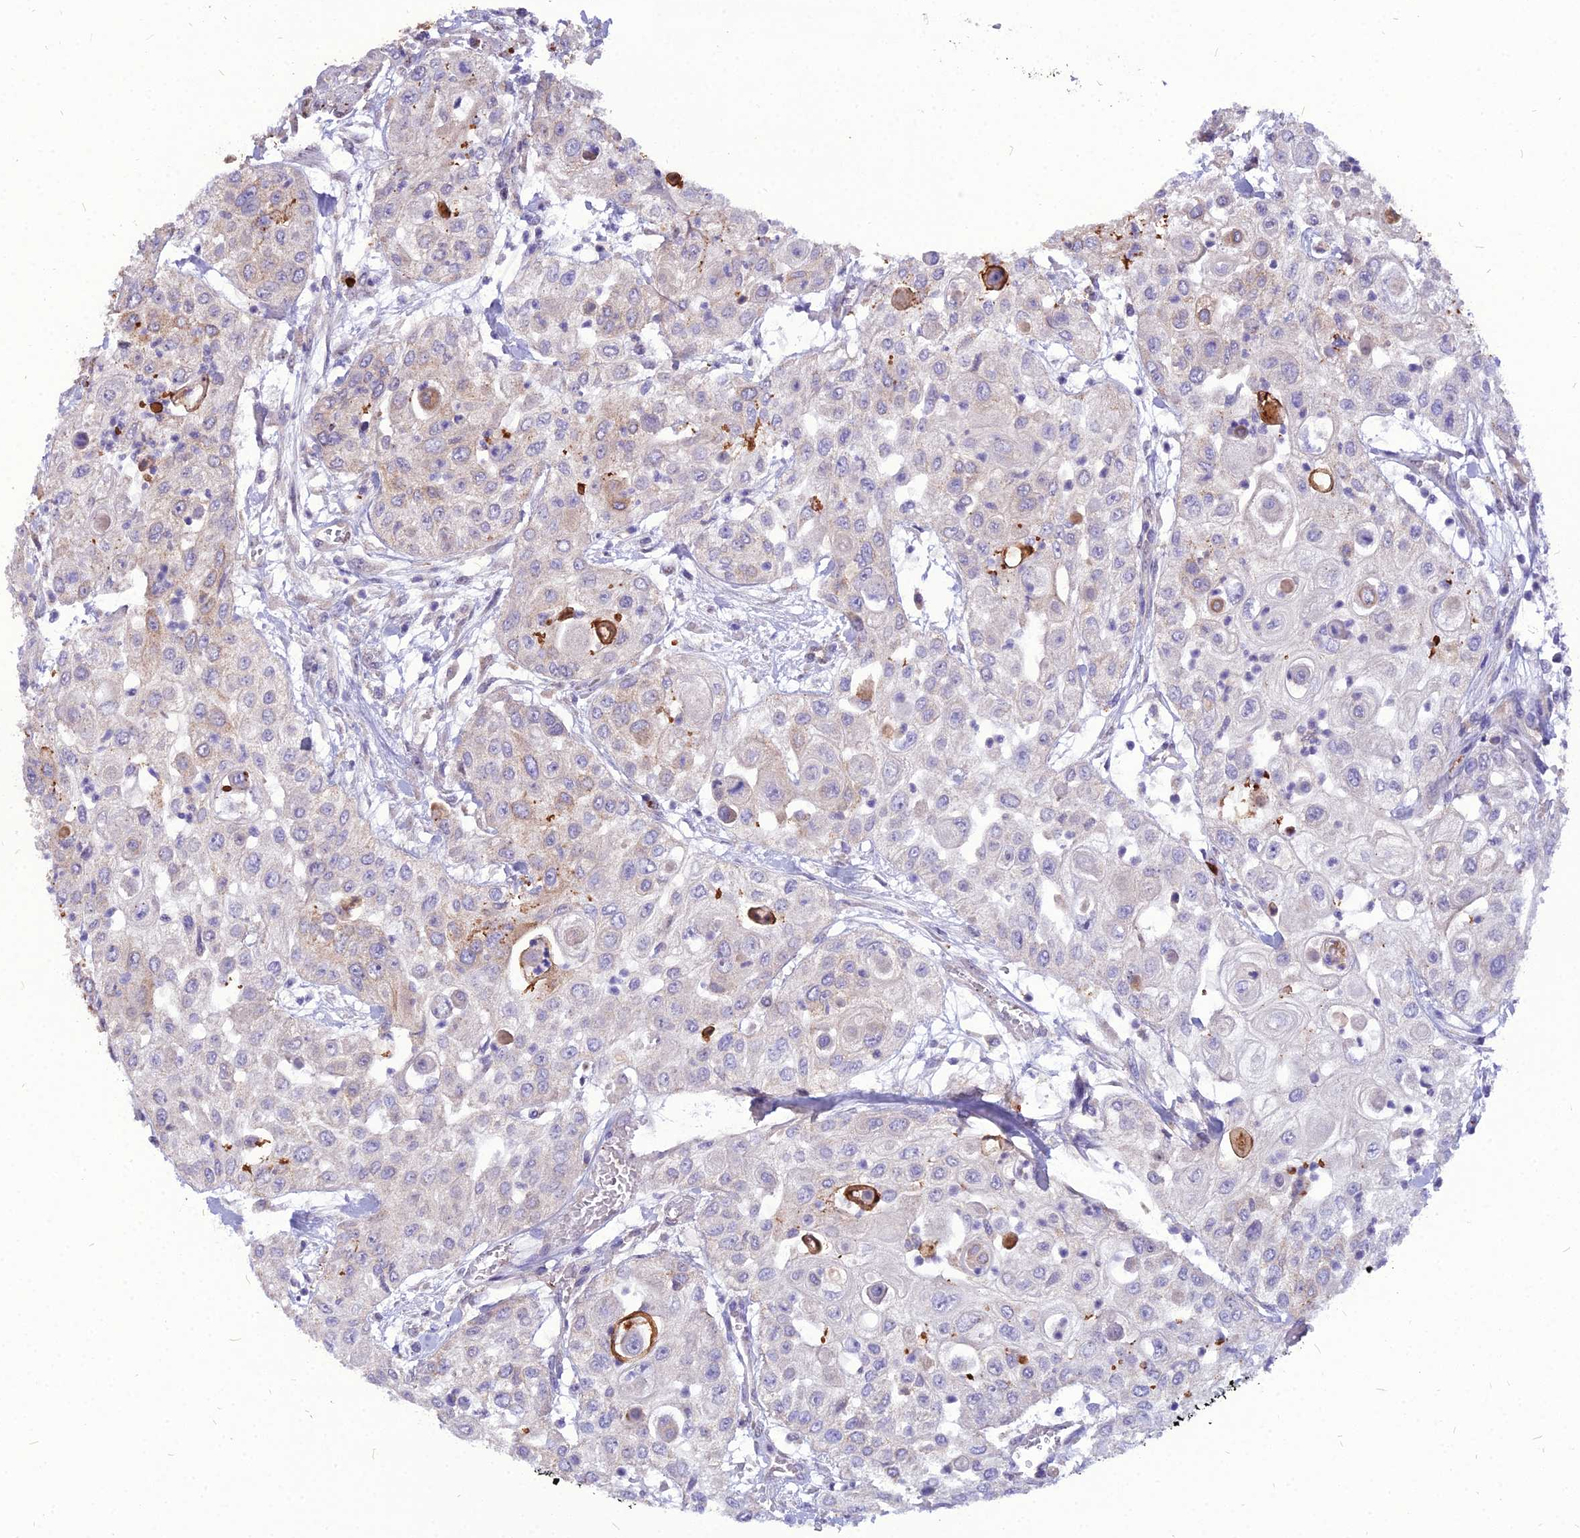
{"staining": {"intensity": "negative", "quantity": "none", "location": "none"}, "tissue": "urothelial cancer", "cell_type": "Tumor cells", "image_type": "cancer", "snomed": [{"axis": "morphology", "description": "Urothelial carcinoma, High grade"}, {"axis": "topography", "description": "Urinary bladder"}], "caption": "High magnification brightfield microscopy of high-grade urothelial carcinoma stained with DAB (brown) and counterstained with hematoxylin (blue): tumor cells show no significant staining.", "gene": "PCED1B", "patient": {"sex": "female", "age": 79}}